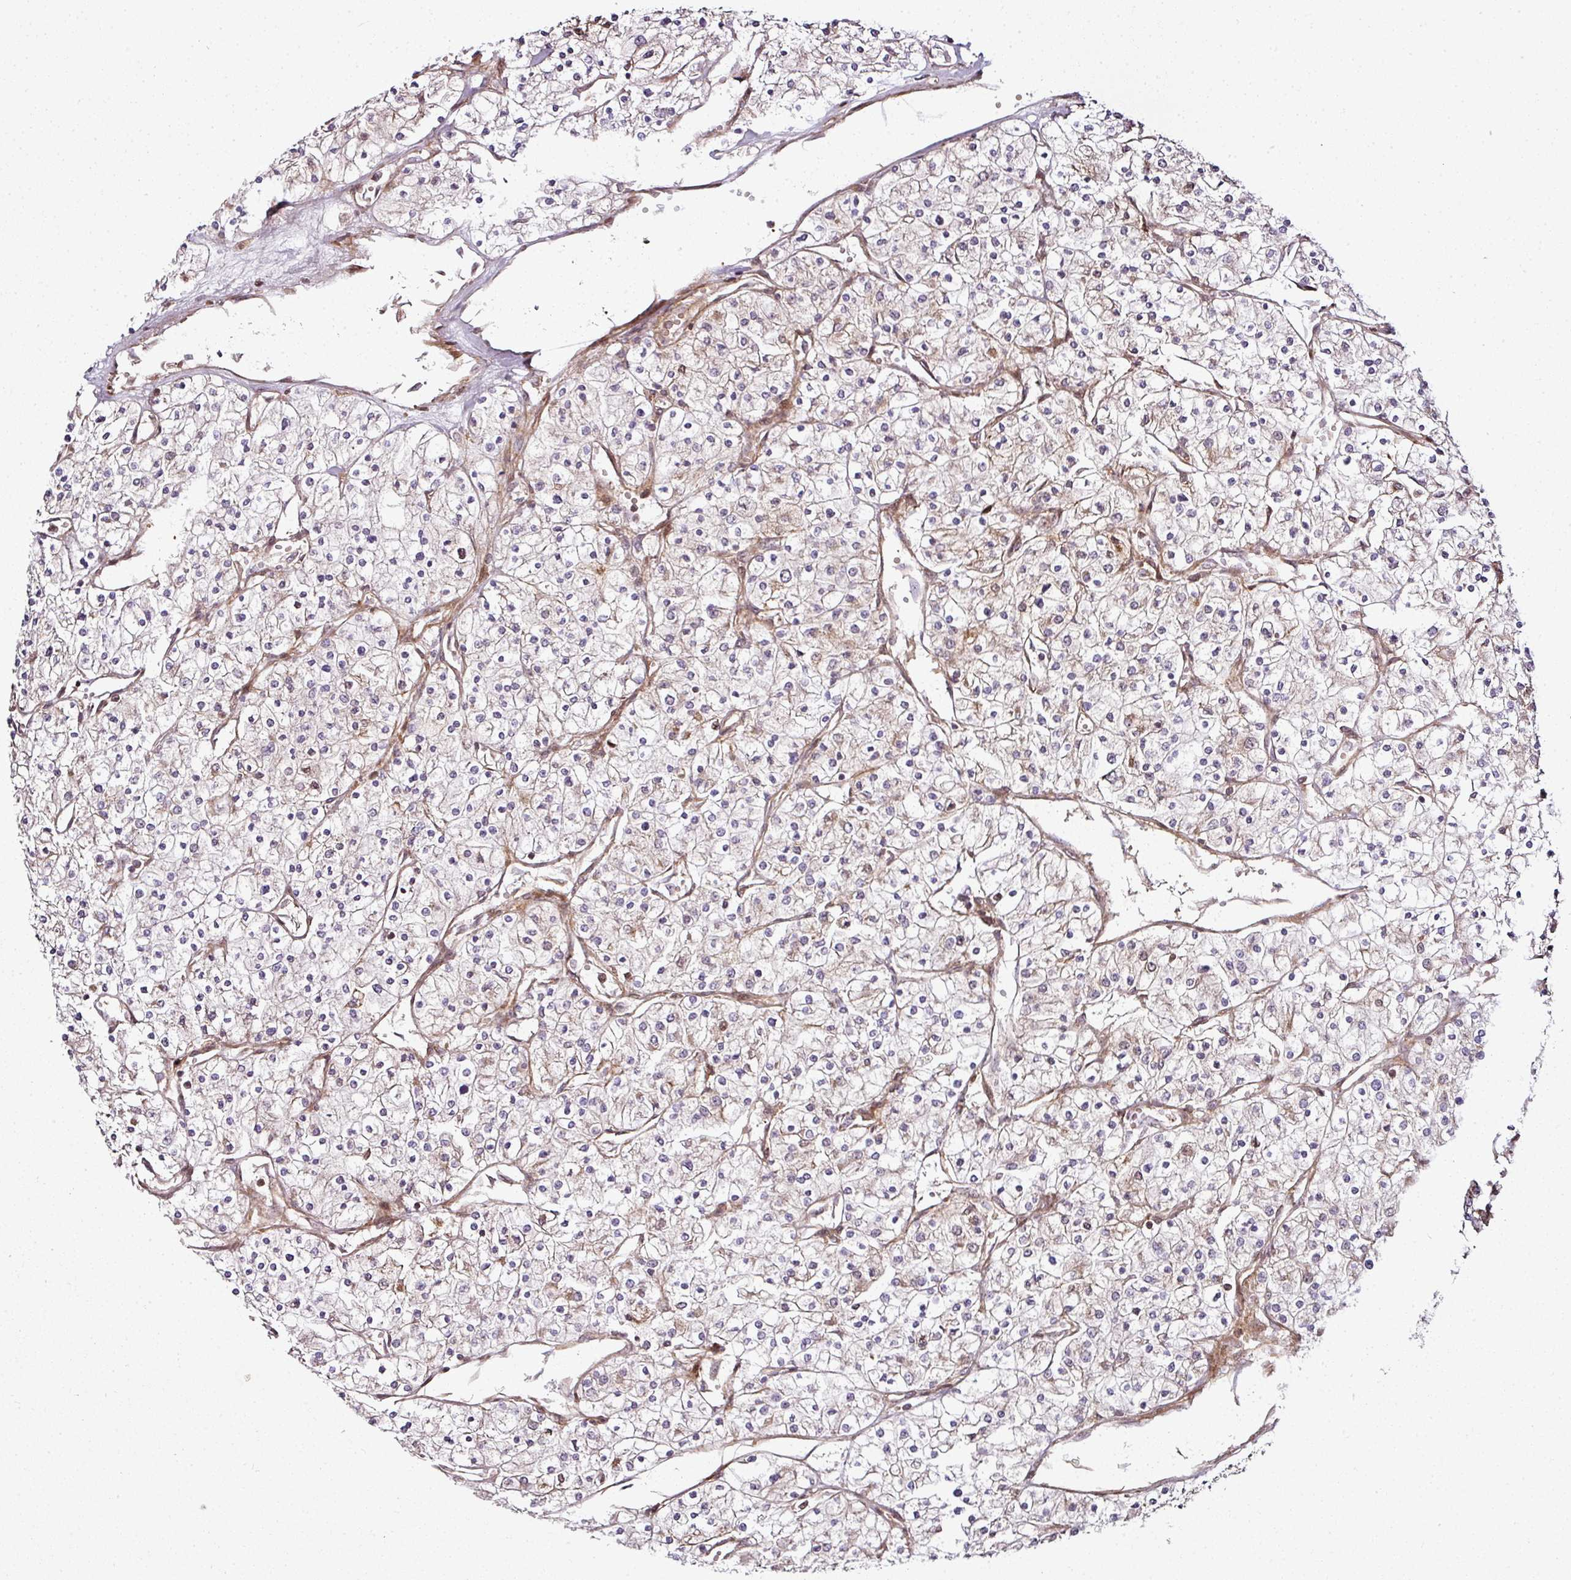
{"staining": {"intensity": "weak", "quantity": "<25%", "location": "cytoplasmic/membranous"}, "tissue": "renal cancer", "cell_type": "Tumor cells", "image_type": "cancer", "snomed": [{"axis": "morphology", "description": "Adenocarcinoma, NOS"}, {"axis": "topography", "description": "Kidney"}], "caption": "This photomicrograph is of renal adenocarcinoma stained with IHC to label a protein in brown with the nuclei are counter-stained blue. There is no expression in tumor cells.", "gene": "ATAT1", "patient": {"sex": "male", "age": 80}}